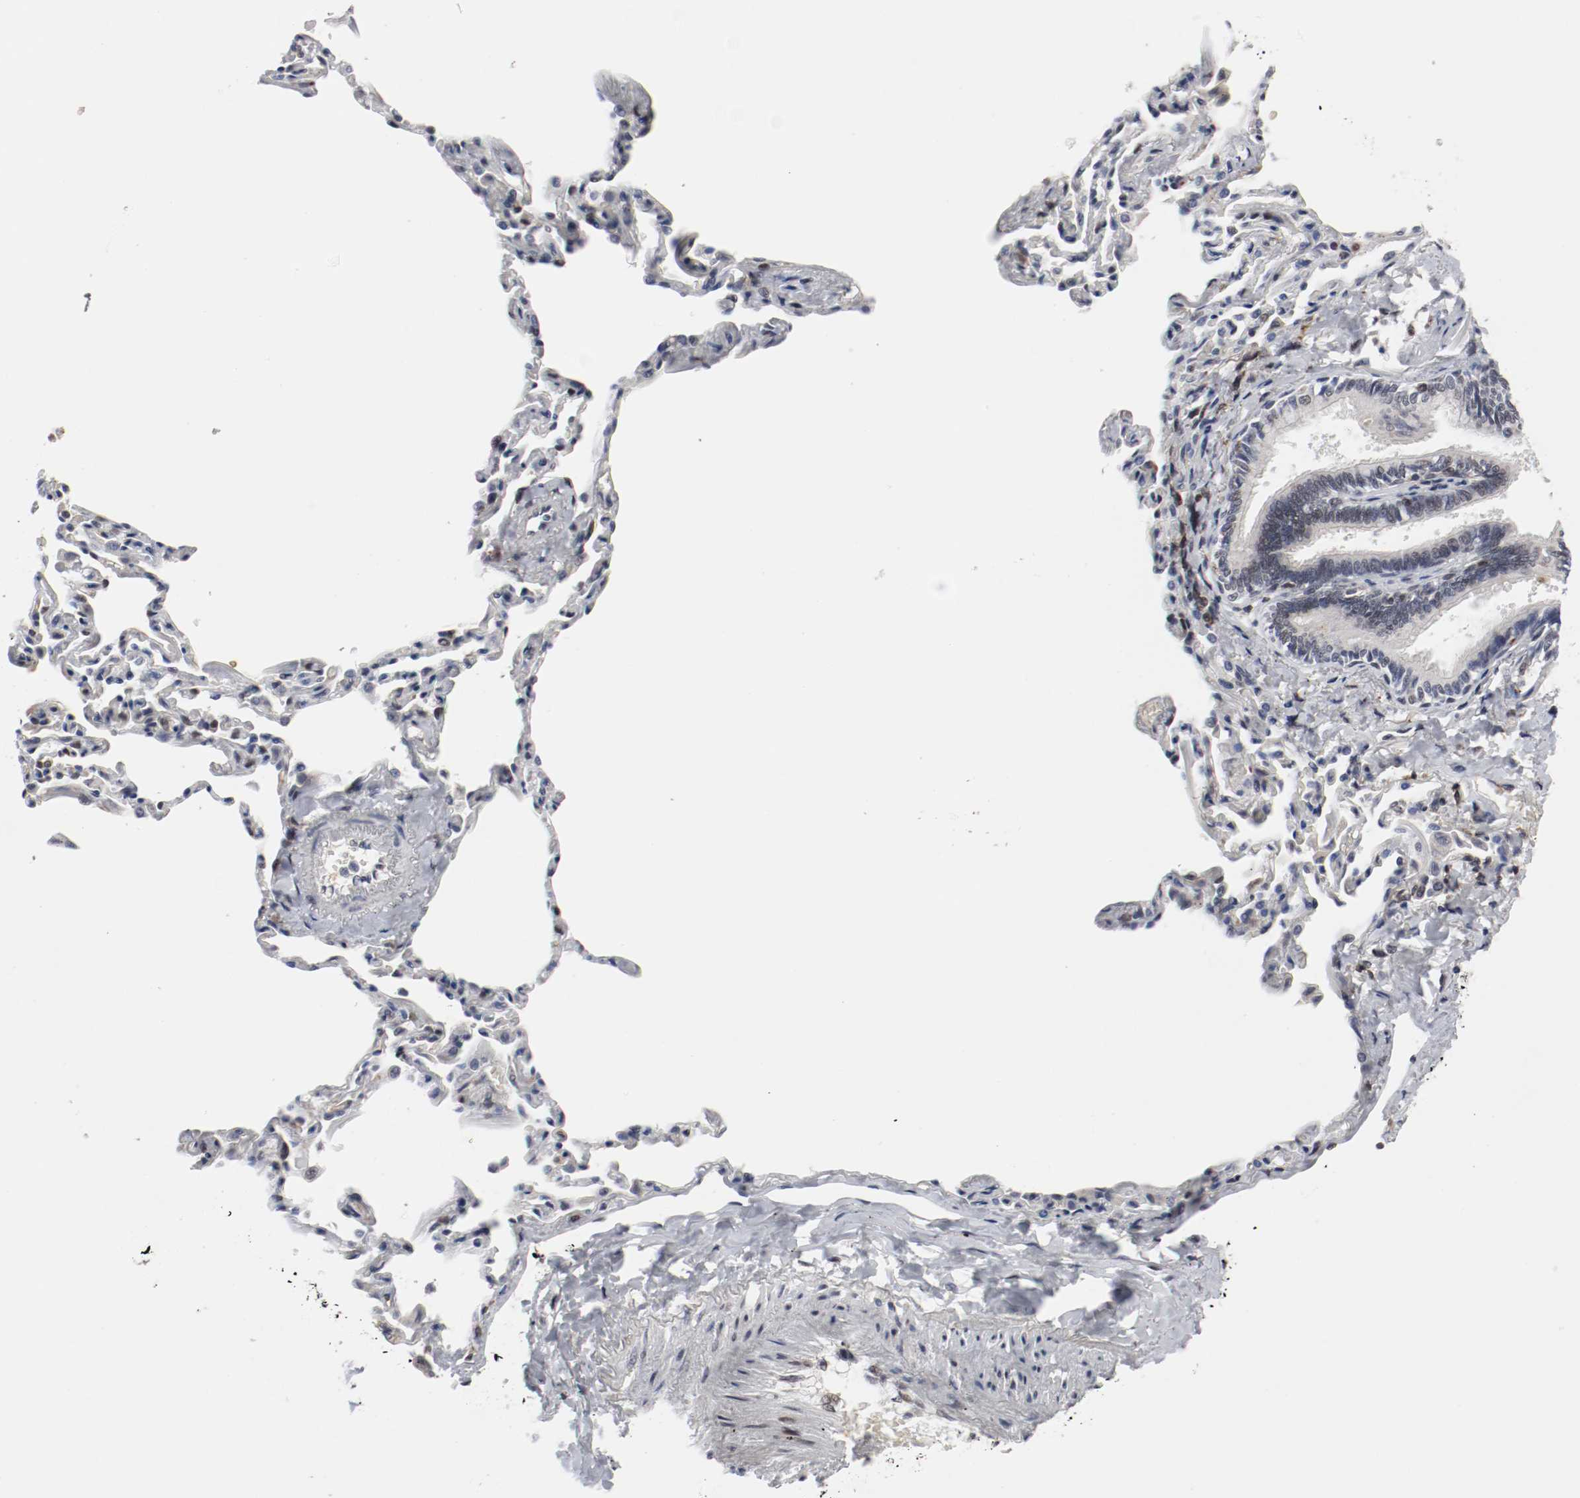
{"staining": {"intensity": "weak", "quantity": "<25%", "location": "nuclear"}, "tissue": "bronchus", "cell_type": "Respiratory epithelial cells", "image_type": "normal", "snomed": [{"axis": "morphology", "description": "Normal tissue, NOS"}, {"axis": "topography", "description": "Lung"}], "caption": "Immunohistochemistry of unremarkable human bronchus demonstrates no positivity in respiratory epithelial cells.", "gene": "JUND", "patient": {"sex": "male", "age": 64}}